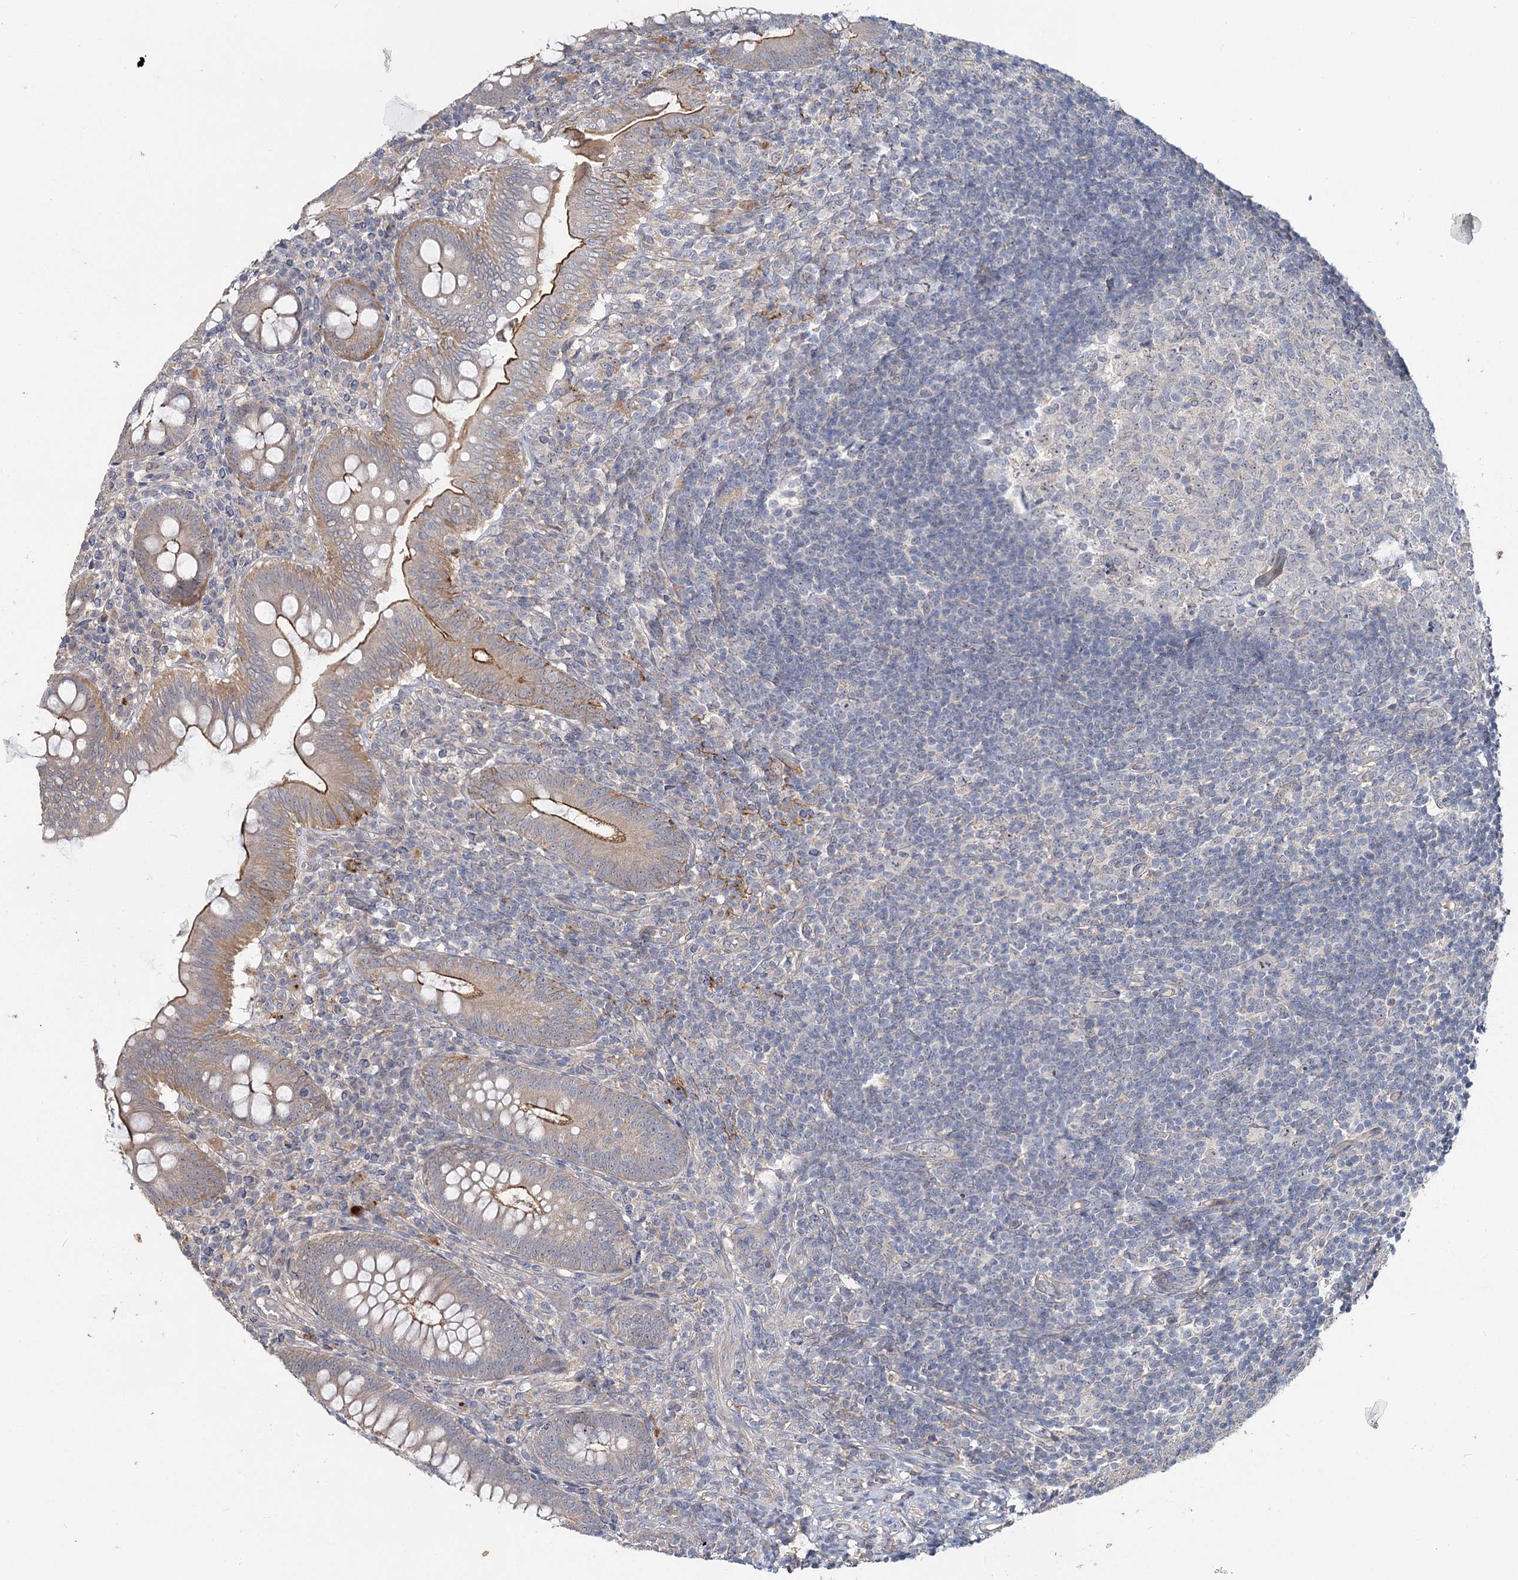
{"staining": {"intensity": "moderate", "quantity": "25%-75%", "location": "cytoplasmic/membranous"}, "tissue": "appendix", "cell_type": "Glandular cells", "image_type": "normal", "snomed": [{"axis": "morphology", "description": "Normal tissue, NOS"}, {"axis": "topography", "description": "Appendix"}], "caption": "This is a photomicrograph of immunohistochemistry staining of benign appendix, which shows moderate expression in the cytoplasmic/membranous of glandular cells.", "gene": "ANGPTL5", "patient": {"sex": "male", "age": 14}}